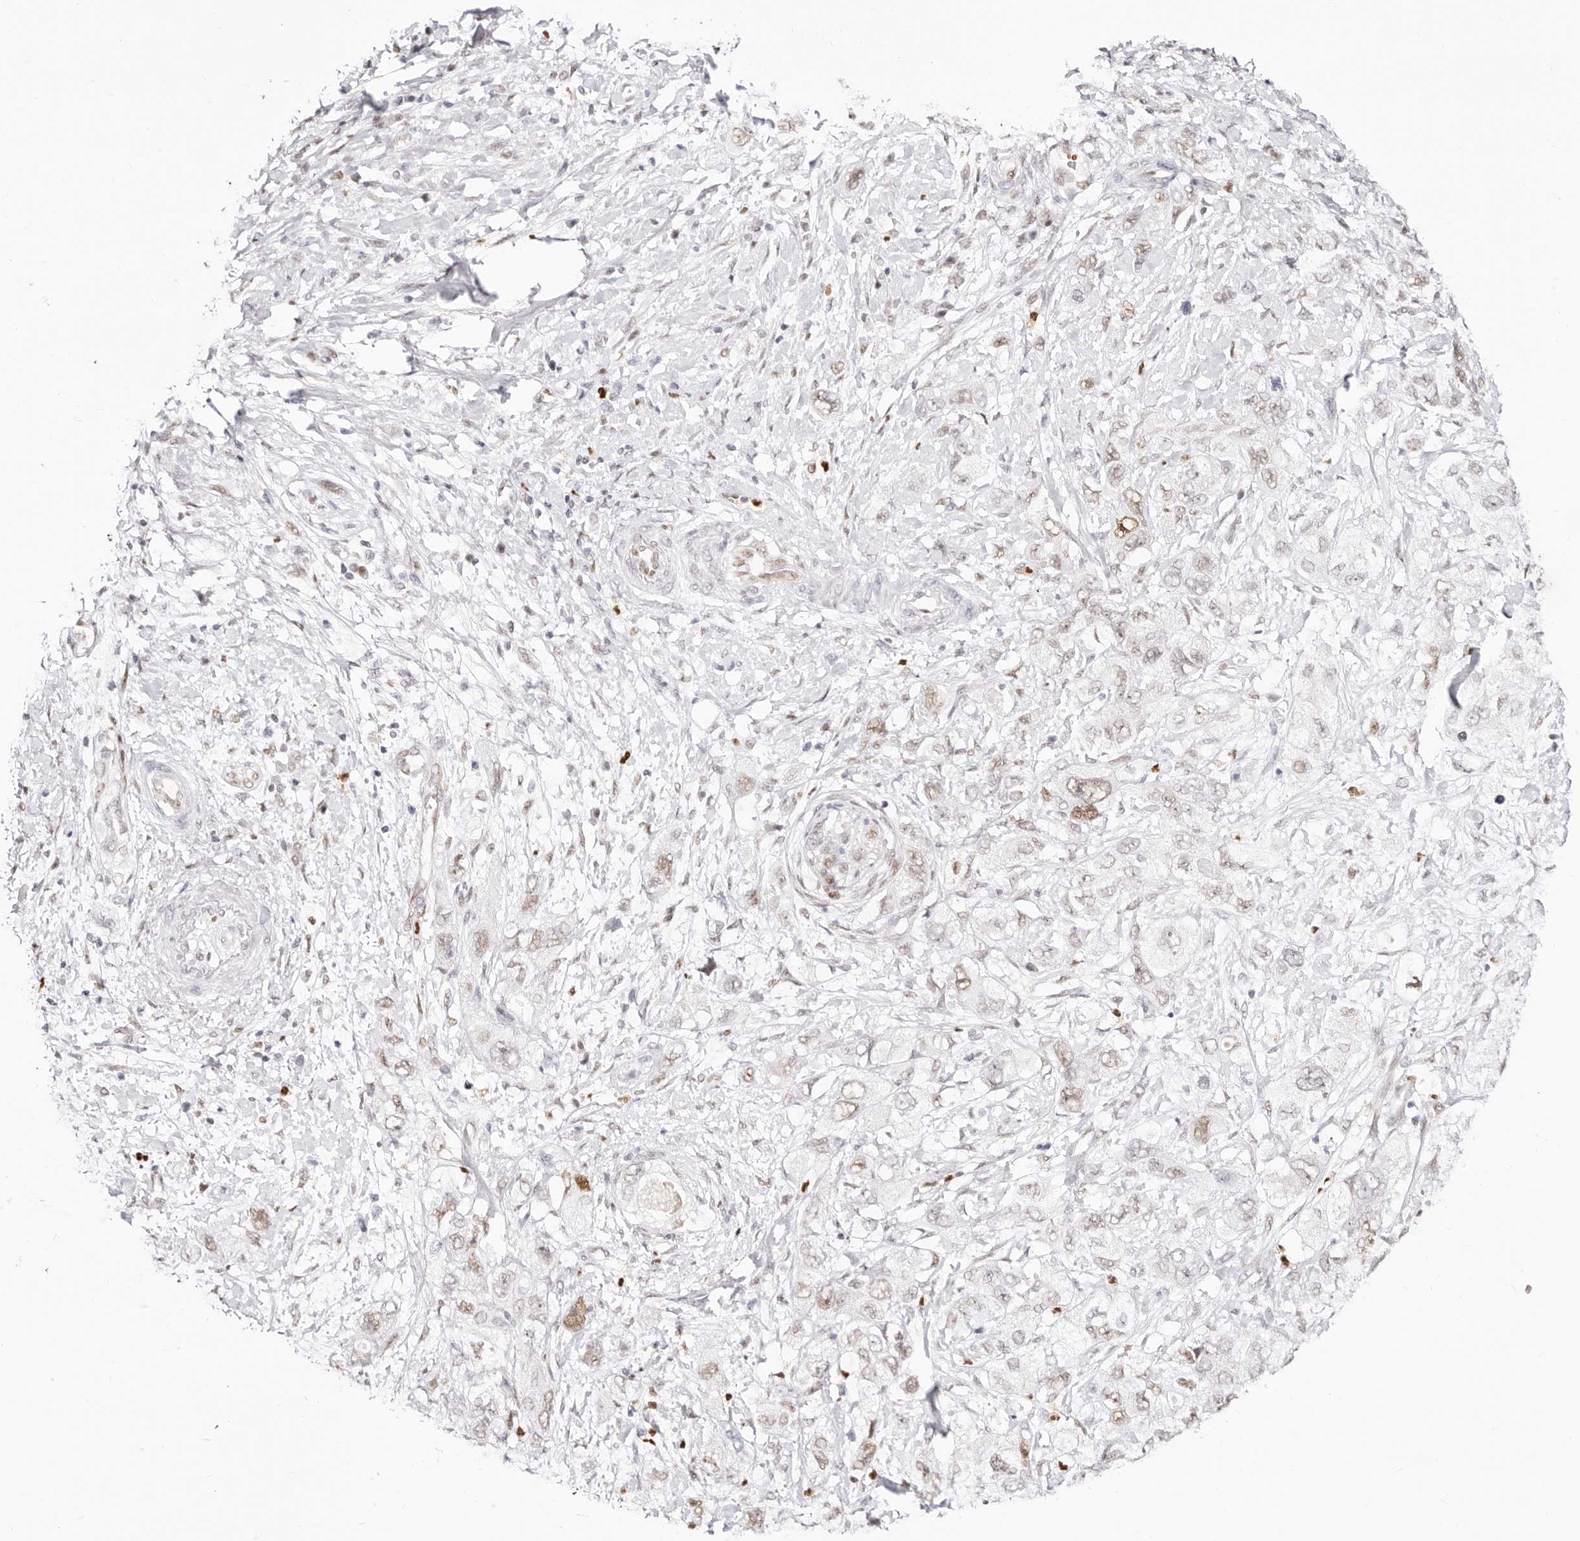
{"staining": {"intensity": "weak", "quantity": ">75%", "location": "nuclear"}, "tissue": "pancreatic cancer", "cell_type": "Tumor cells", "image_type": "cancer", "snomed": [{"axis": "morphology", "description": "Adenocarcinoma, NOS"}, {"axis": "topography", "description": "Pancreas"}], "caption": "About >75% of tumor cells in human adenocarcinoma (pancreatic) demonstrate weak nuclear protein expression as visualized by brown immunohistochemical staining.", "gene": "TKT", "patient": {"sex": "female", "age": 73}}